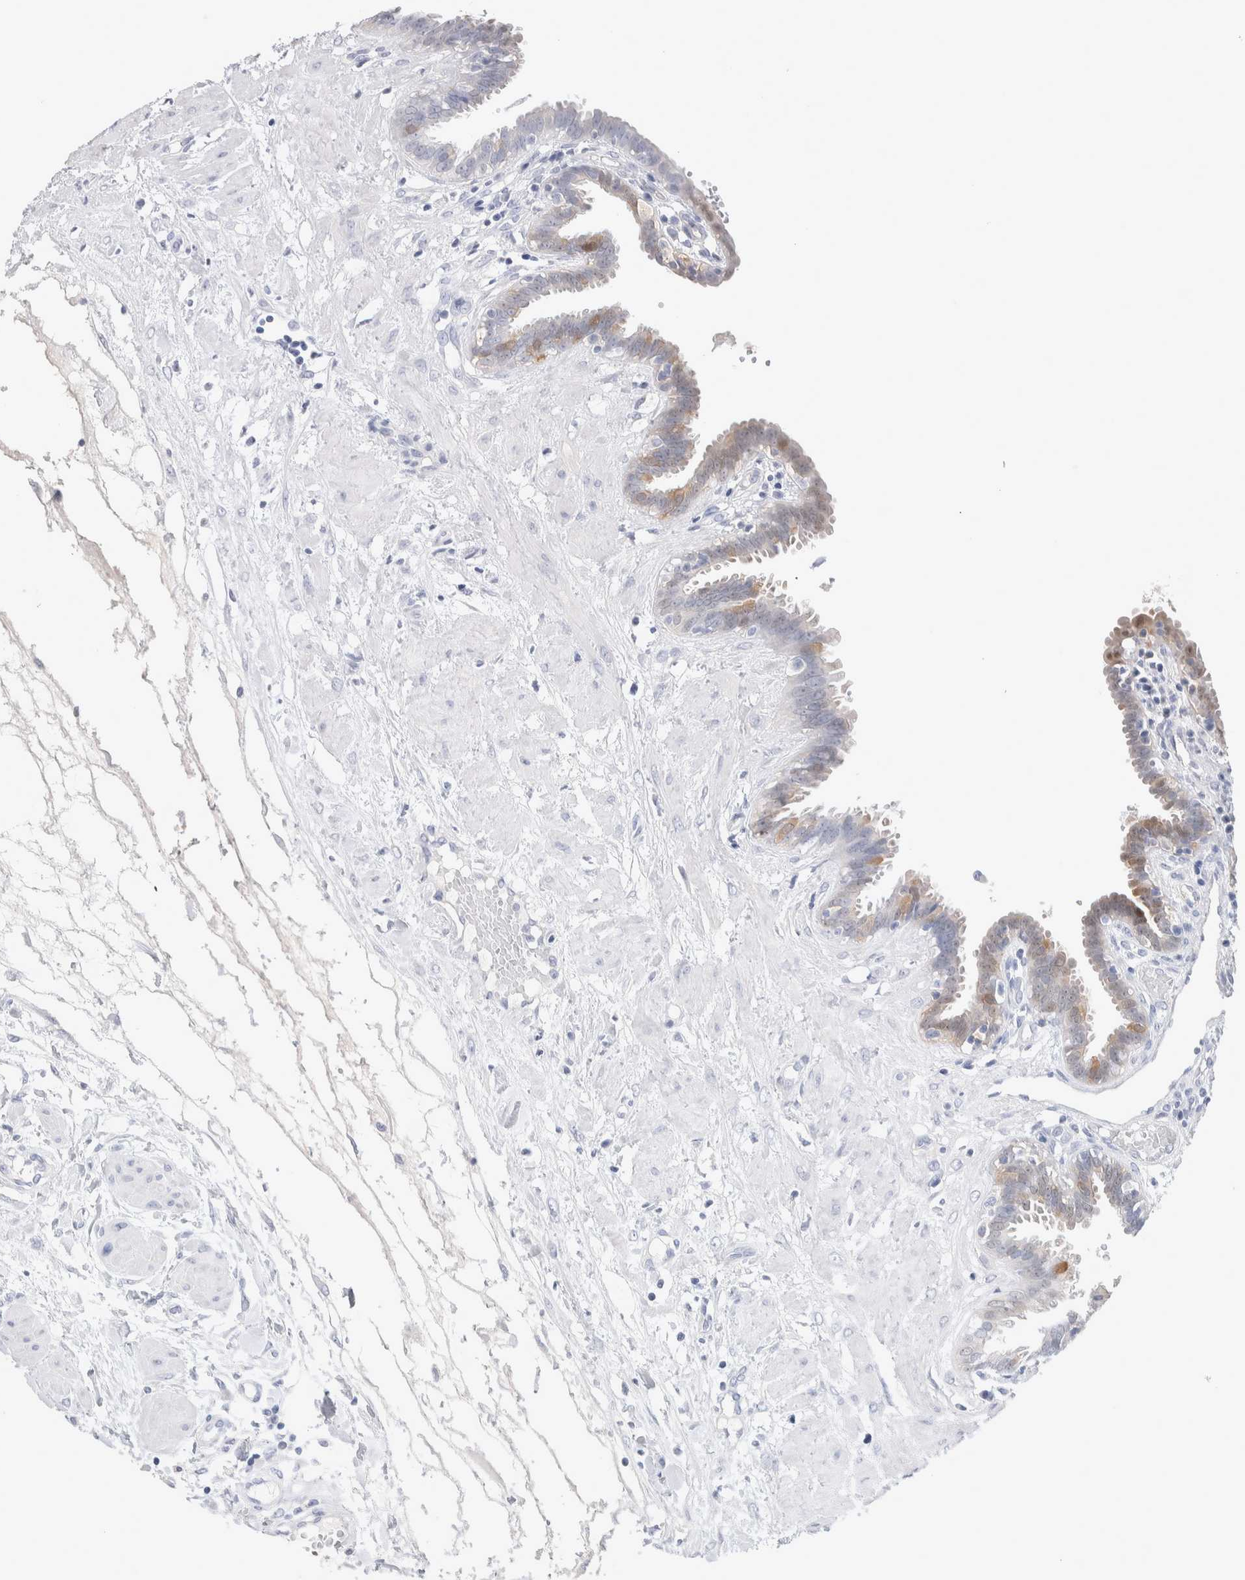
{"staining": {"intensity": "moderate", "quantity": "<25%", "location": "cytoplasmic/membranous"}, "tissue": "fallopian tube", "cell_type": "Glandular cells", "image_type": "normal", "snomed": [{"axis": "morphology", "description": "Normal tissue, NOS"}, {"axis": "topography", "description": "Fallopian tube"}, {"axis": "topography", "description": "Placenta"}], "caption": "An image showing moderate cytoplasmic/membranous expression in about <25% of glandular cells in benign fallopian tube, as visualized by brown immunohistochemical staining.", "gene": "GDA", "patient": {"sex": "female", "age": 32}}